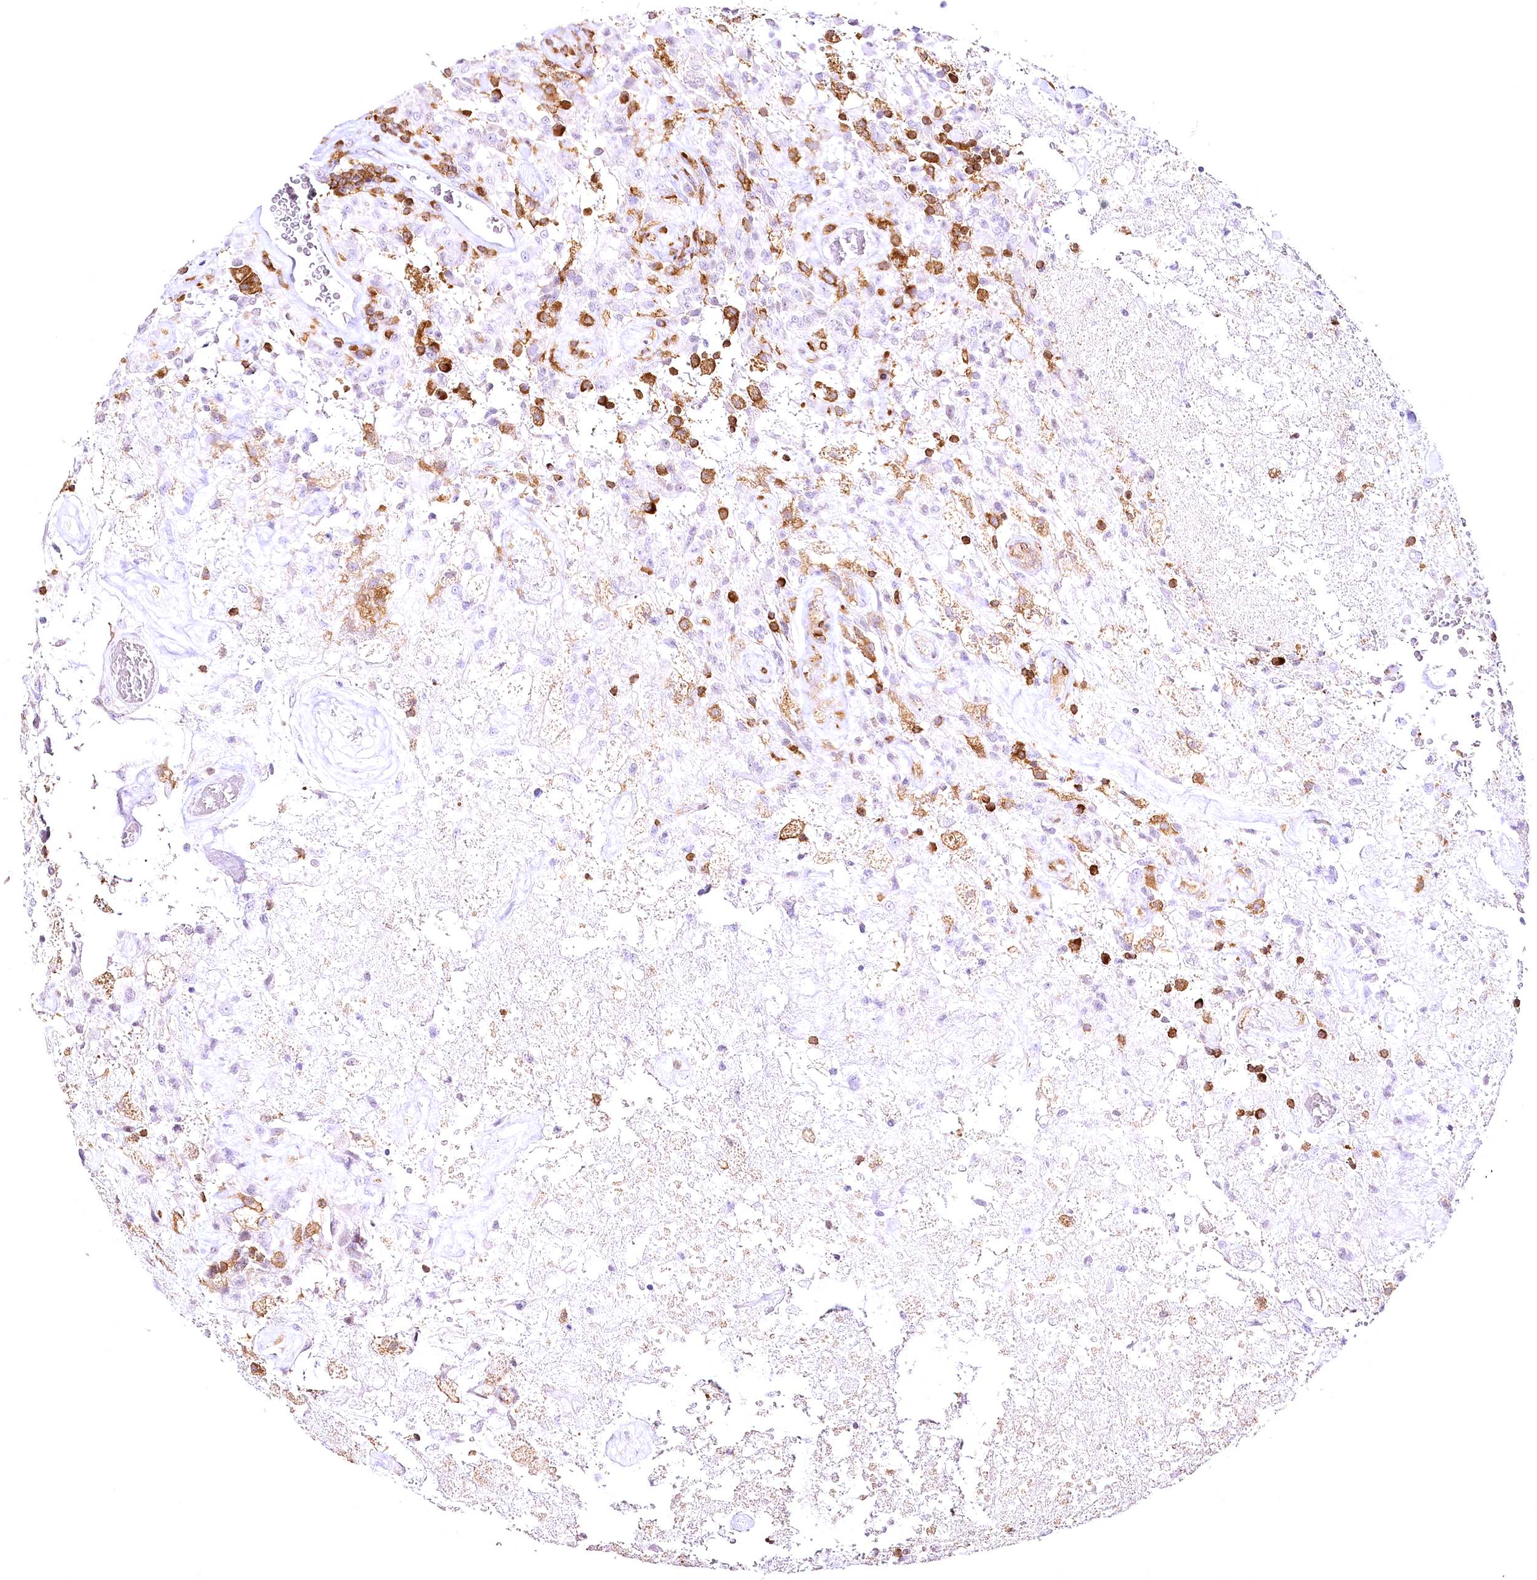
{"staining": {"intensity": "negative", "quantity": "none", "location": "none"}, "tissue": "glioma", "cell_type": "Tumor cells", "image_type": "cancer", "snomed": [{"axis": "morphology", "description": "Glioma, malignant, High grade"}, {"axis": "topography", "description": "Brain"}], "caption": "High power microscopy histopathology image of an immunohistochemistry histopathology image of glioma, revealing no significant positivity in tumor cells.", "gene": "DOCK2", "patient": {"sex": "female", "age": 57}}